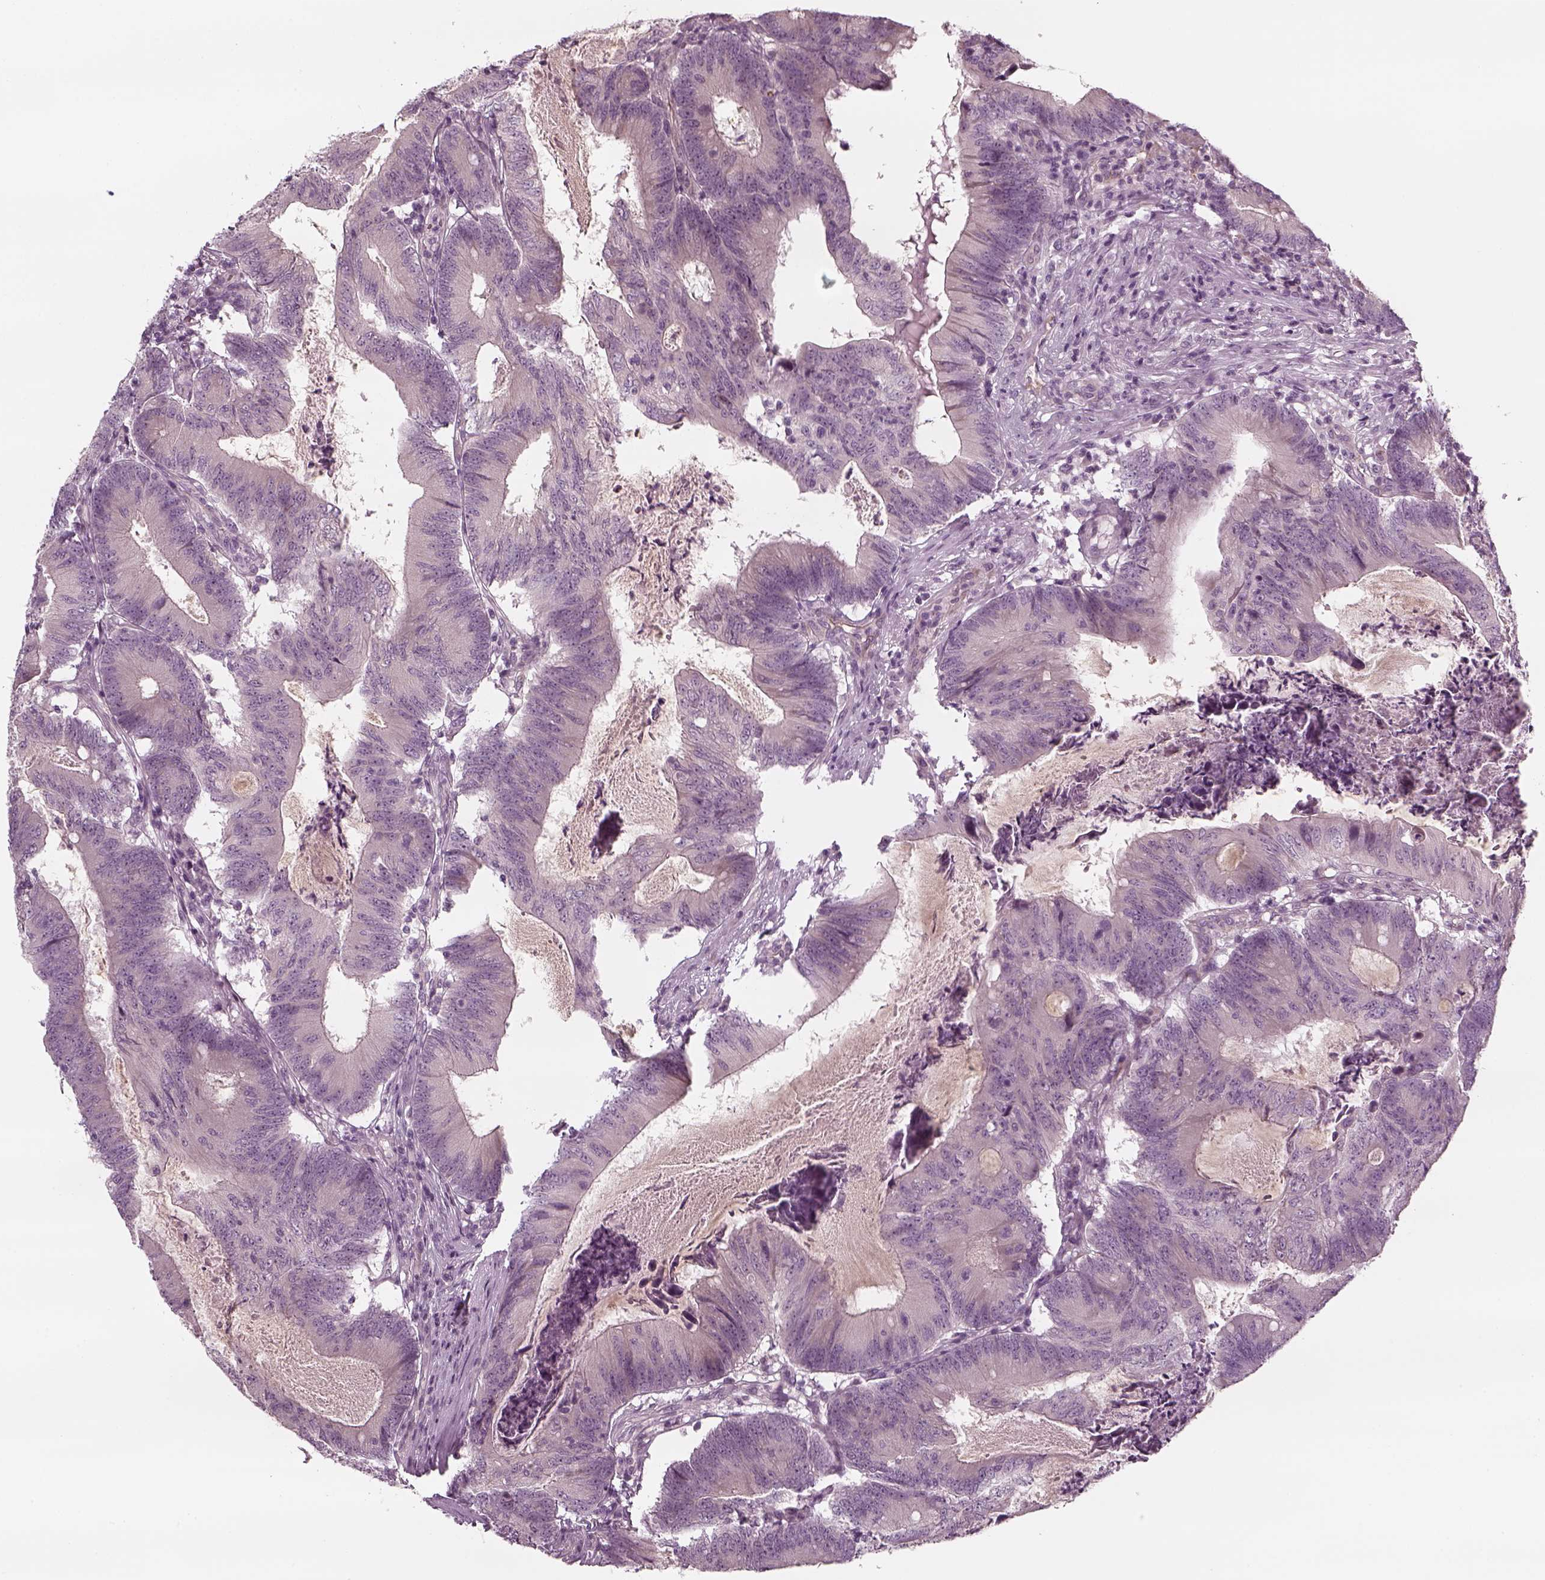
{"staining": {"intensity": "negative", "quantity": "none", "location": "none"}, "tissue": "colorectal cancer", "cell_type": "Tumor cells", "image_type": "cancer", "snomed": [{"axis": "morphology", "description": "Adenocarcinoma, NOS"}, {"axis": "topography", "description": "Colon"}], "caption": "IHC image of human colorectal cancer (adenocarcinoma) stained for a protein (brown), which reveals no staining in tumor cells.", "gene": "PNMT", "patient": {"sex": "female", "age": 70}}